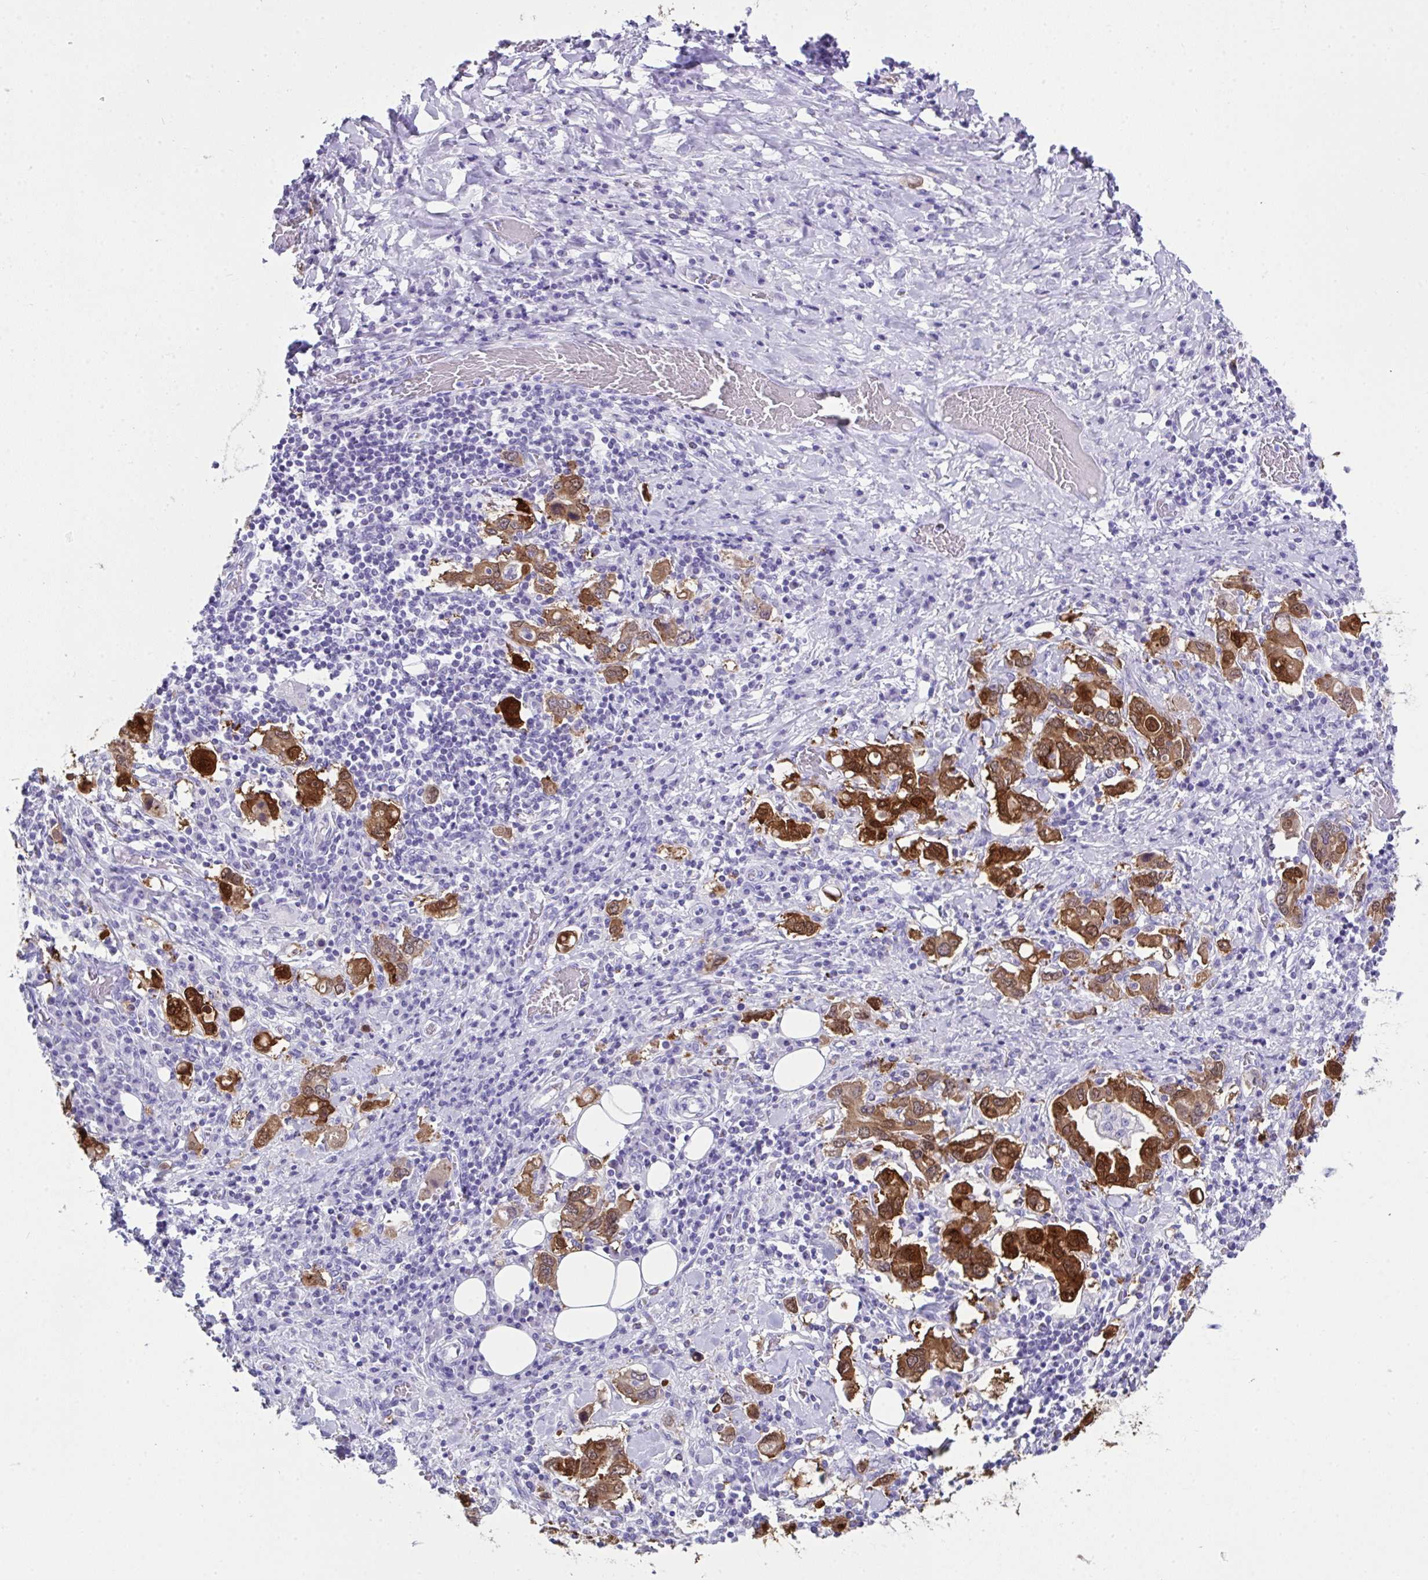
{"staining": {"intensity": "strong", "quantity": ">75%", "location": "cytoplasmic/membranous,nuclear"}, "tissue": "stomach cancer", "cell_type": "Tumor cells", "image_type": "cancer", "snomed": [{"axis": "morphology", "description": "Adenocarcinoma, NOS"}, {"axis": "topography", "description": "Stomach, upper"}, {"axis": "topography", "description": "Stomach"}], "caption": "Immunohistochemistry (IHC) photomicrograph of human stomach cancer (adenocarcinoma) stained for a protein (brown), which reveals high levels of strong cytoplasmic/membranous and nuclear expression in about >75% of tumor cells.", "gene": "LGALS4", "patient": {"sex": "male", "age": 62}}